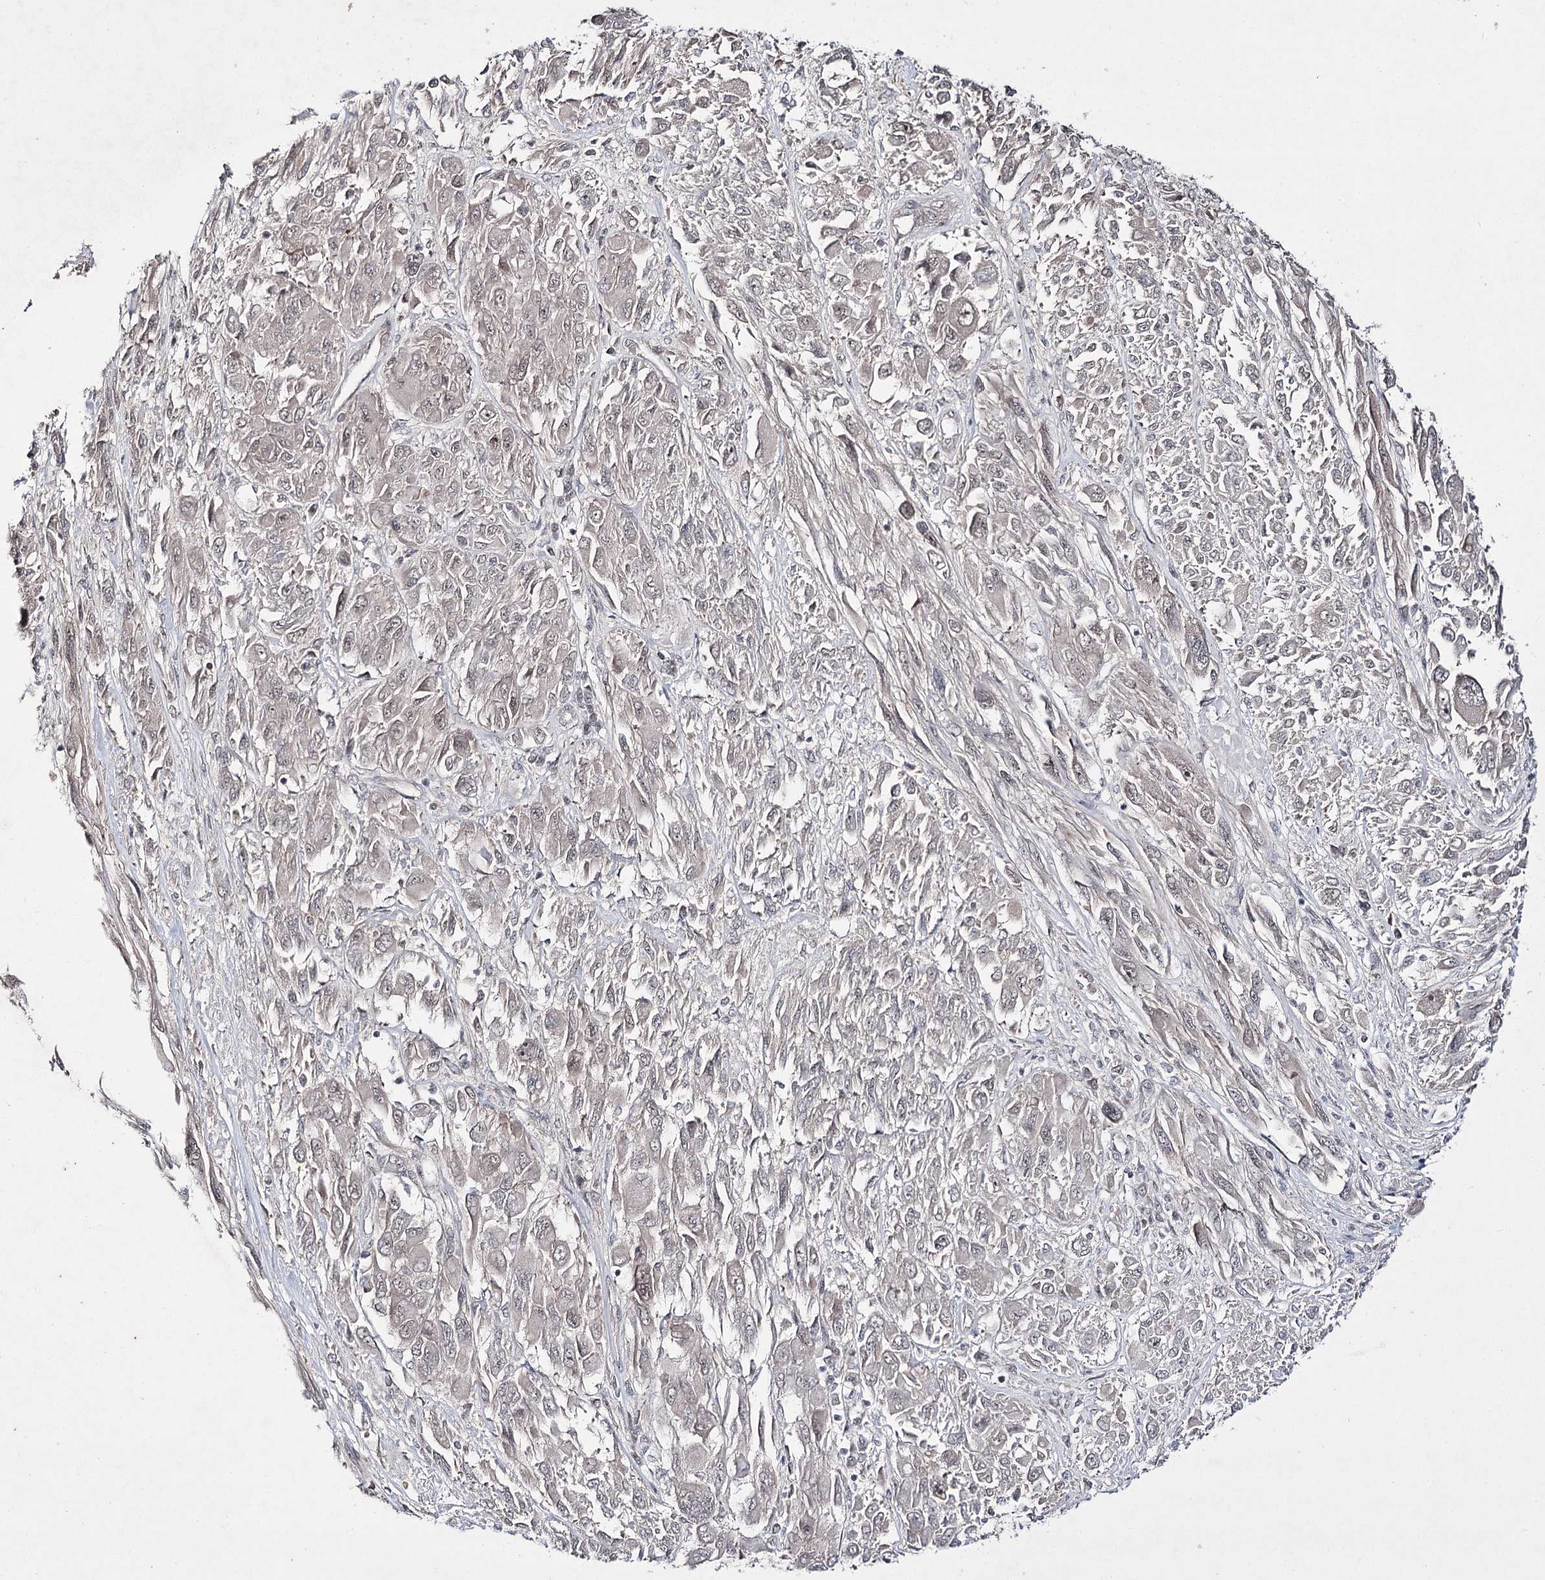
{"staining": {"intensity": "negative", "quantity": "none", "location": "none"}, "tissue": "melanoma", "cell_type": "Tumor cells", "image_type": "cancer", "snomed": [{"axis": "morphology", "description": "Malignant melanoma, NOS"}, {"axis": "topography", "description": "Skin"}], "caption": "Tumor cells are negative for brown protein staining in malignant melanoma.", "gene": "HOXC11", "patient": {"sex": "female", "age": 91}}